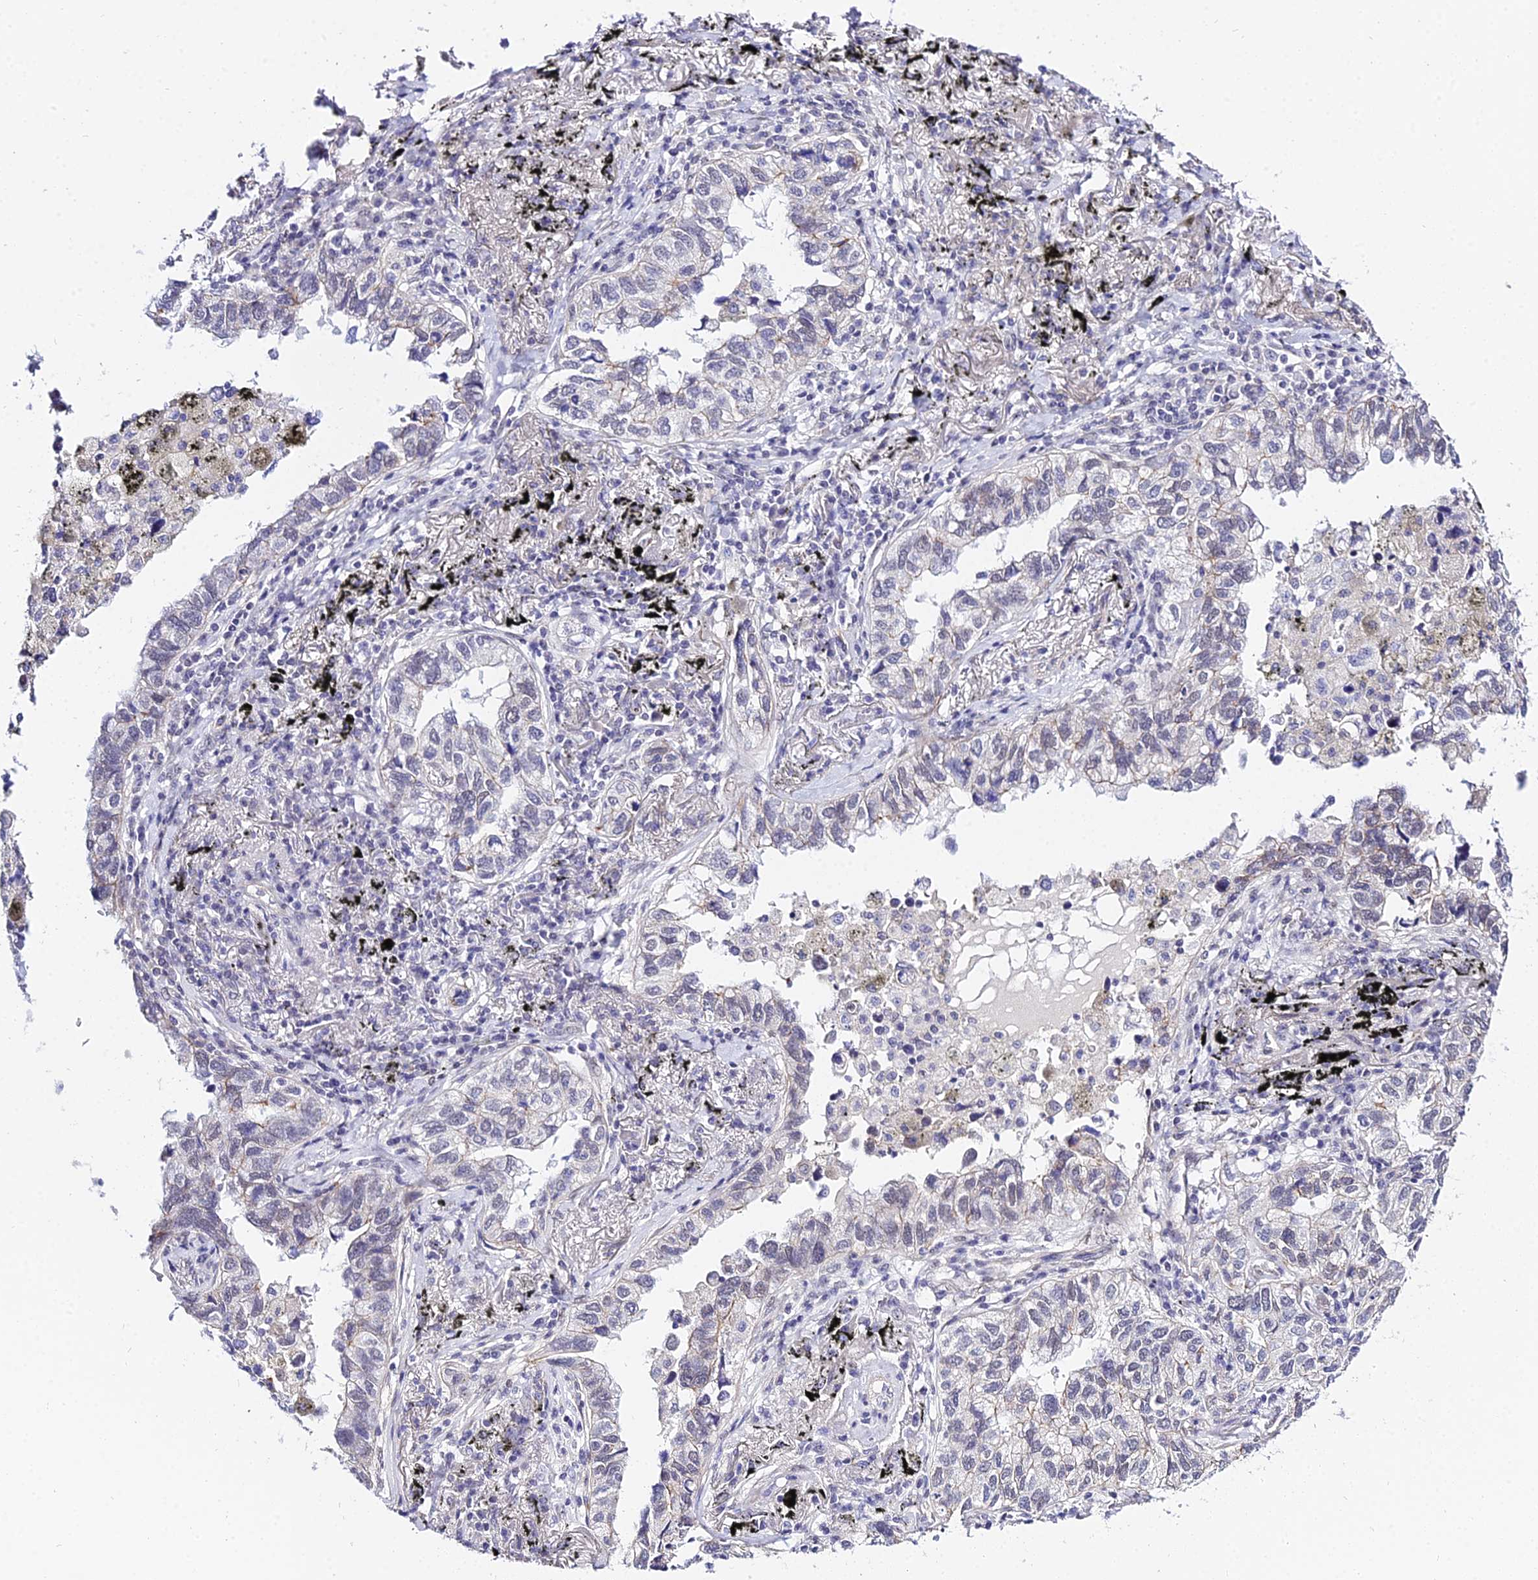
{"staining": {"intensity": "negative", "quantity": "none", "location": "none"}, "tissue": "lung cancer", "cell_type": "Tumor cells", "image_type": "cancer", "snomed": [{"axis": "morphology", "description": "Adenocarcinoma, NOS"}, {"axis": "topography", "description": "Lung"}], "caption": "This is a histopathology image of immunohistochemistry staining of lung adenocarcinoma, which shows no expression in tumor cells.", "gene": "ZNF628", "patient": {"sex": "male", "age": 65}}